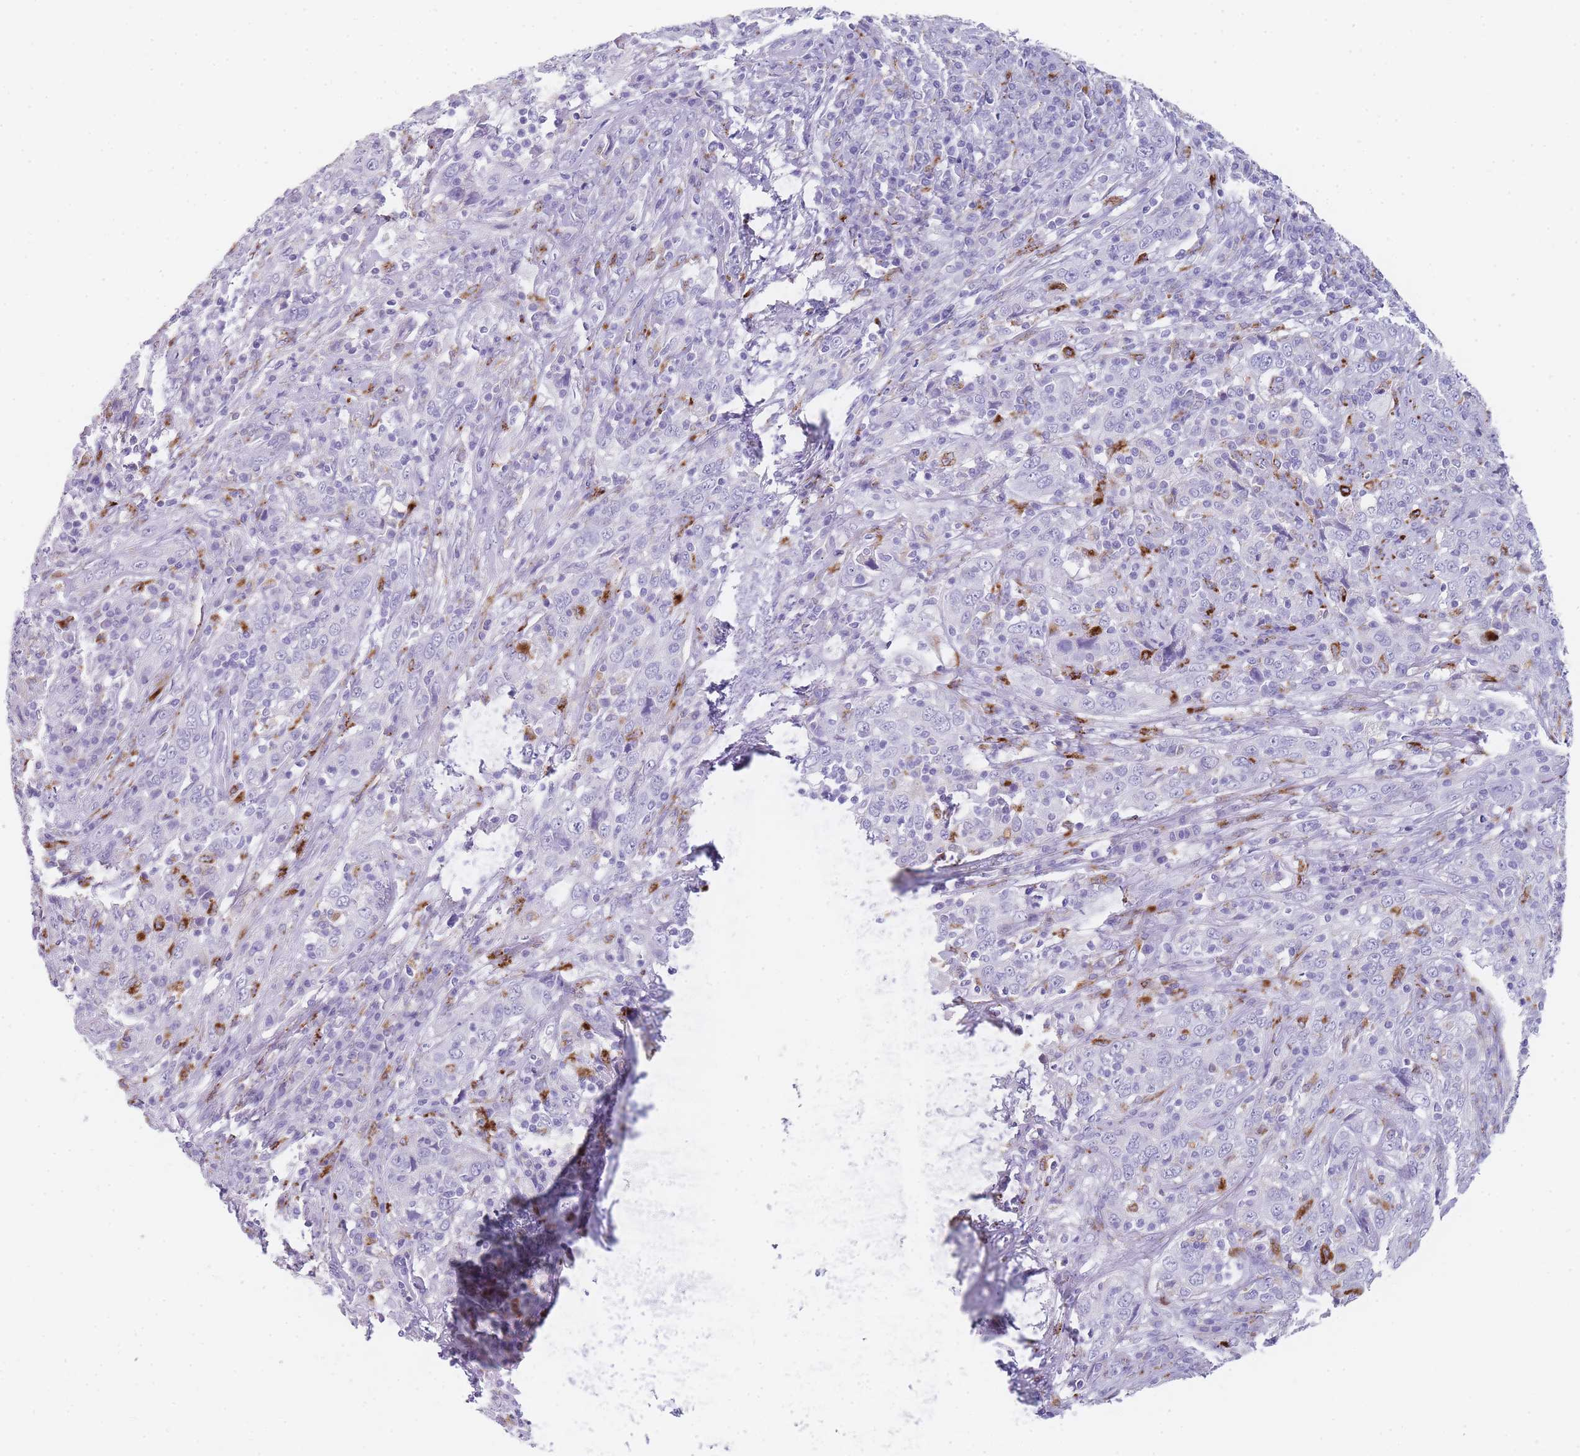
{"staining": {"intensity": "negative", "quantity": "none", "location": "none"}, "tissue": "cervical cancer", "cell_type": "Tumor cells", "image_type": "cancer", "snomed": [{"axis": "morphology", "description": "Squamous cell carcinoma, NOS"}, {"axis": "topography", "description": "Cervix"}], "caption": "DAB (3,3'-diaminobenzidine) immunohistochemical staining of human cervical squamous cell carcinoma demonstrates no significant expression in tumor cells.", "gene": "RHO", "patient": {"sex": "female", "age": 46}}